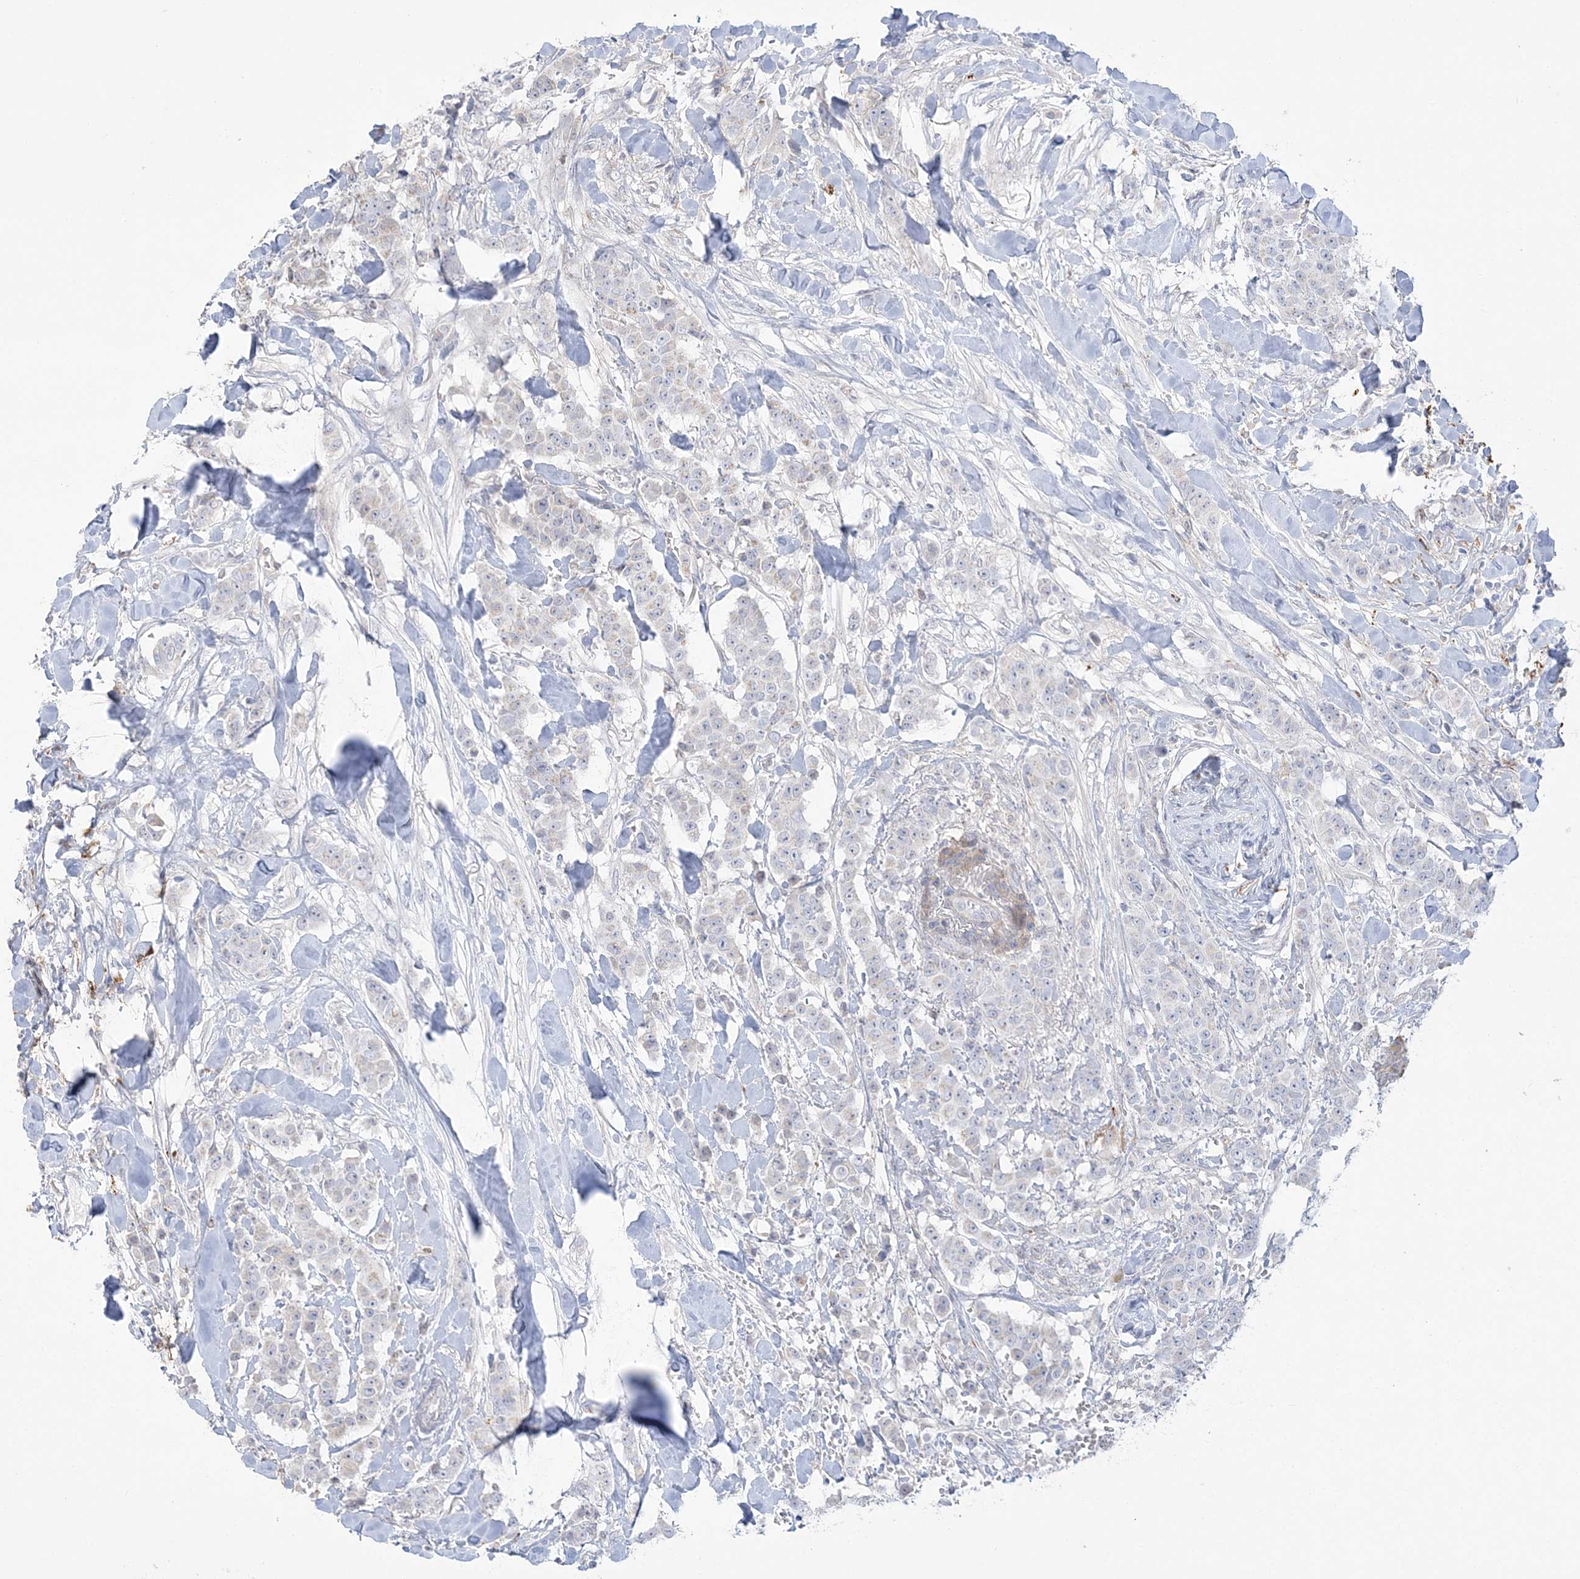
{"staining": {"intensity": "negative", "quantity": "none", "location": "none"}, "tissue": "breast cancer", "cell_type": "Tumor cells", "image_type": "cancer", "snomed": [{"axis": "morphology", "description": "Duct carcinoma"}, {"axis": "topography", "description": "Breast"}], "caption": "This is an IHC photomicrograph of breast cancer (intraductal carcinoma). There is no positivity in tumor cells.", "gene": "HAAO", "patient": {"sex": "female", "age": 40}}